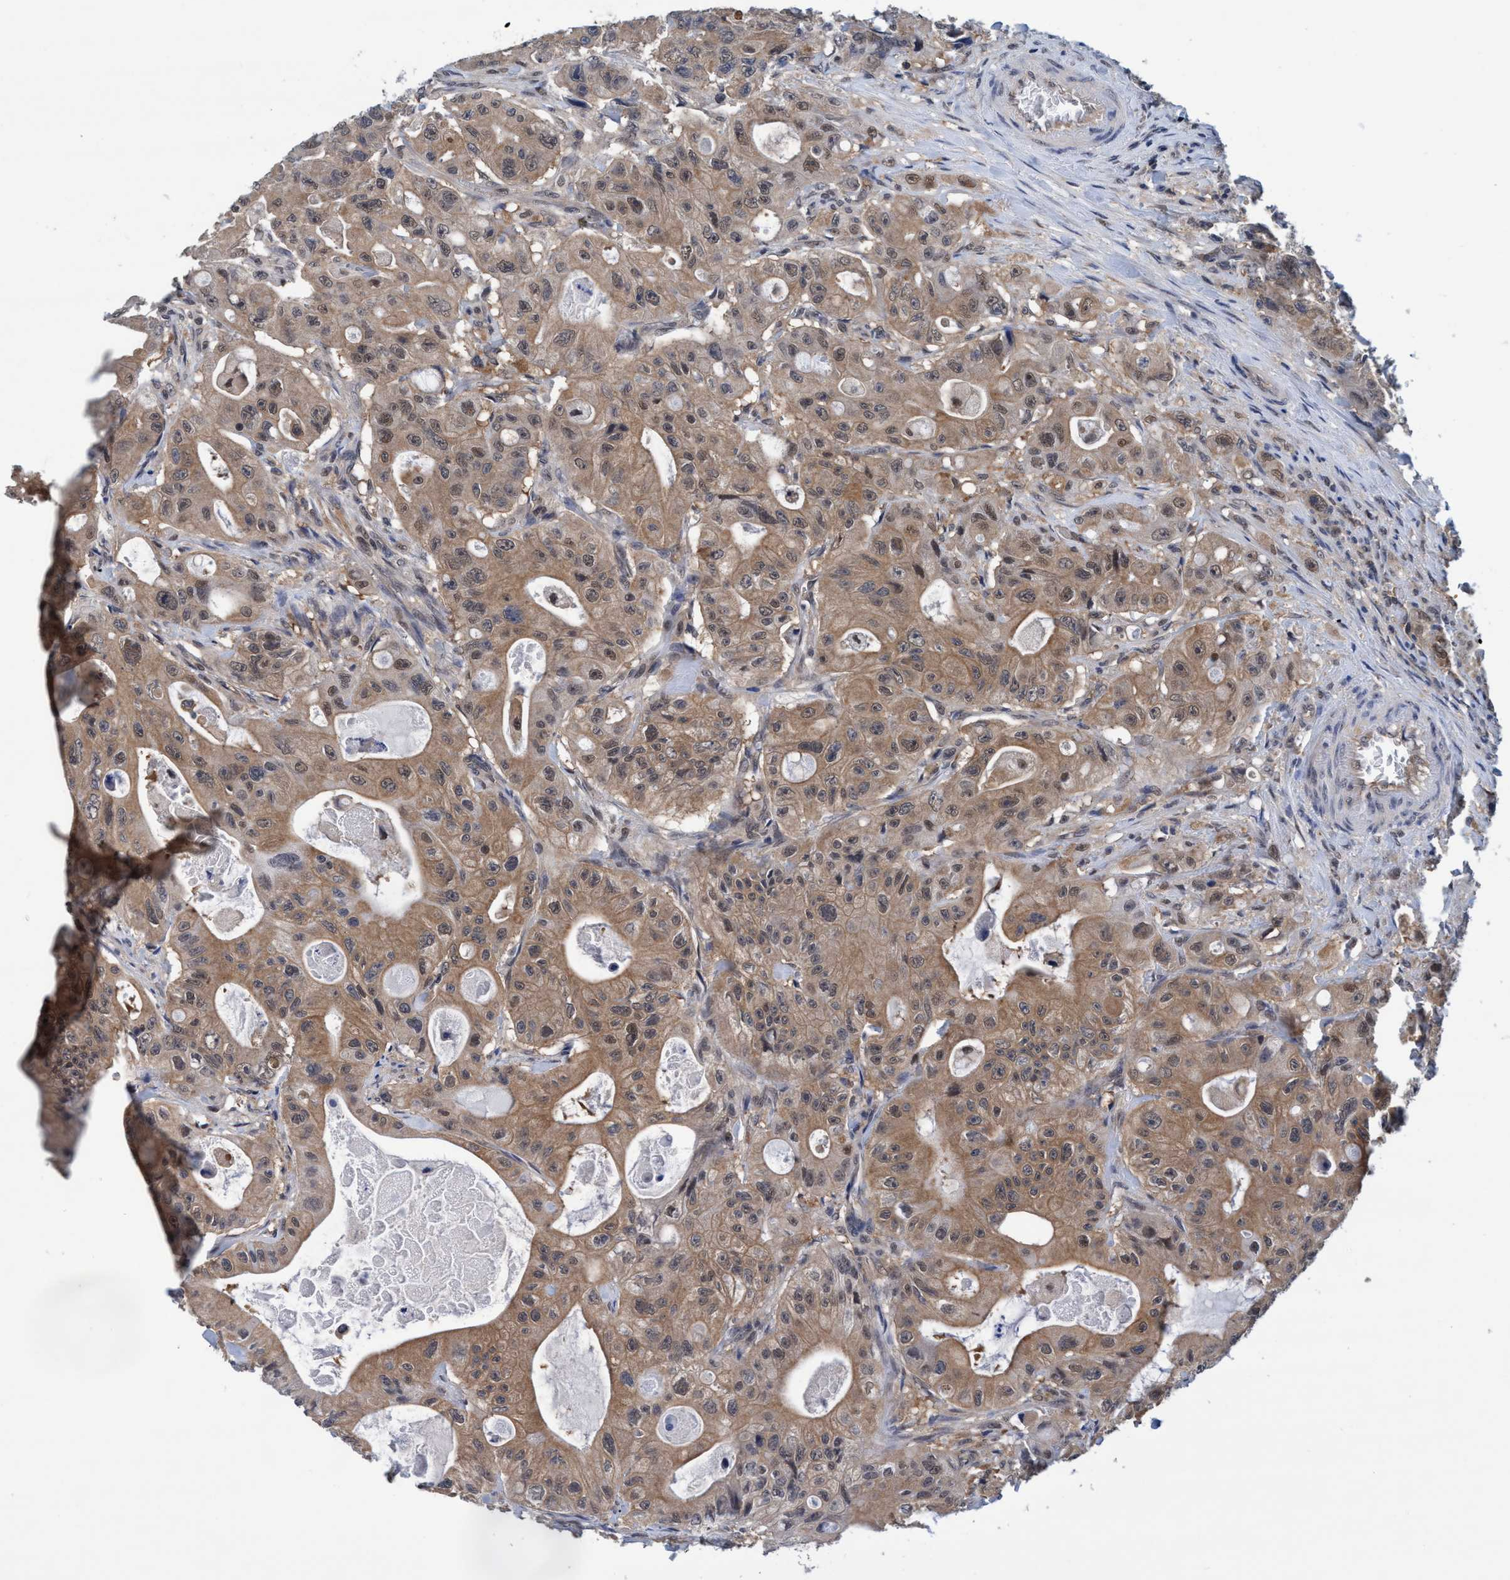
{"staining": {"intensity": "moderate", "quantity": ">75%", "location": "cytoplasmic/membranous,nuclear"}, "tissue": "colorectal cancer", "cell_type": "Tumor cells", "image_type": "cancer", "snomed": [{"axis": "morphology", "description": "Adenocarcinoma, NOS"}, {"axis": "topography", "description": "Colon"}], "caption": "IHC micrograph of neoplastic tissue: human colorectal cancer (adenocarcinoma) stained using immunohistochemistry (IHC) reveals medium levels of moderate protein expression localized specifically in the cytoplasmic/membranous and nuclear of tumor cells, appearing as a cytoplasmic/membranous and nuclear brown color.", "gene": "PSMD12", "patient": {"sex": "female", "age": 46}}